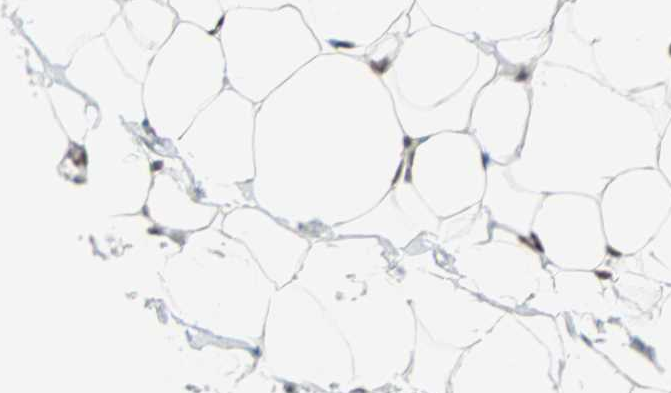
{"staining": {"intensity": "moderate", "quantity": ">75%", "location": "nuclear"}, "tissue": "adipose tissue", "cell_type": "Adipocytes", "image_type": "normal", "snomed": [{"axis": "morphology", "description": "Normal tissue, NOS"}, {"axis": "topography", "description": "Soft tissue"}], "caption": "Adipocytes reveal medium levels of moderate nuclear expression in about >75% of cells in unremarkable adipose tissue.", "gene": "WWTR1", "patient": {"sex": "male", "age": 26}}